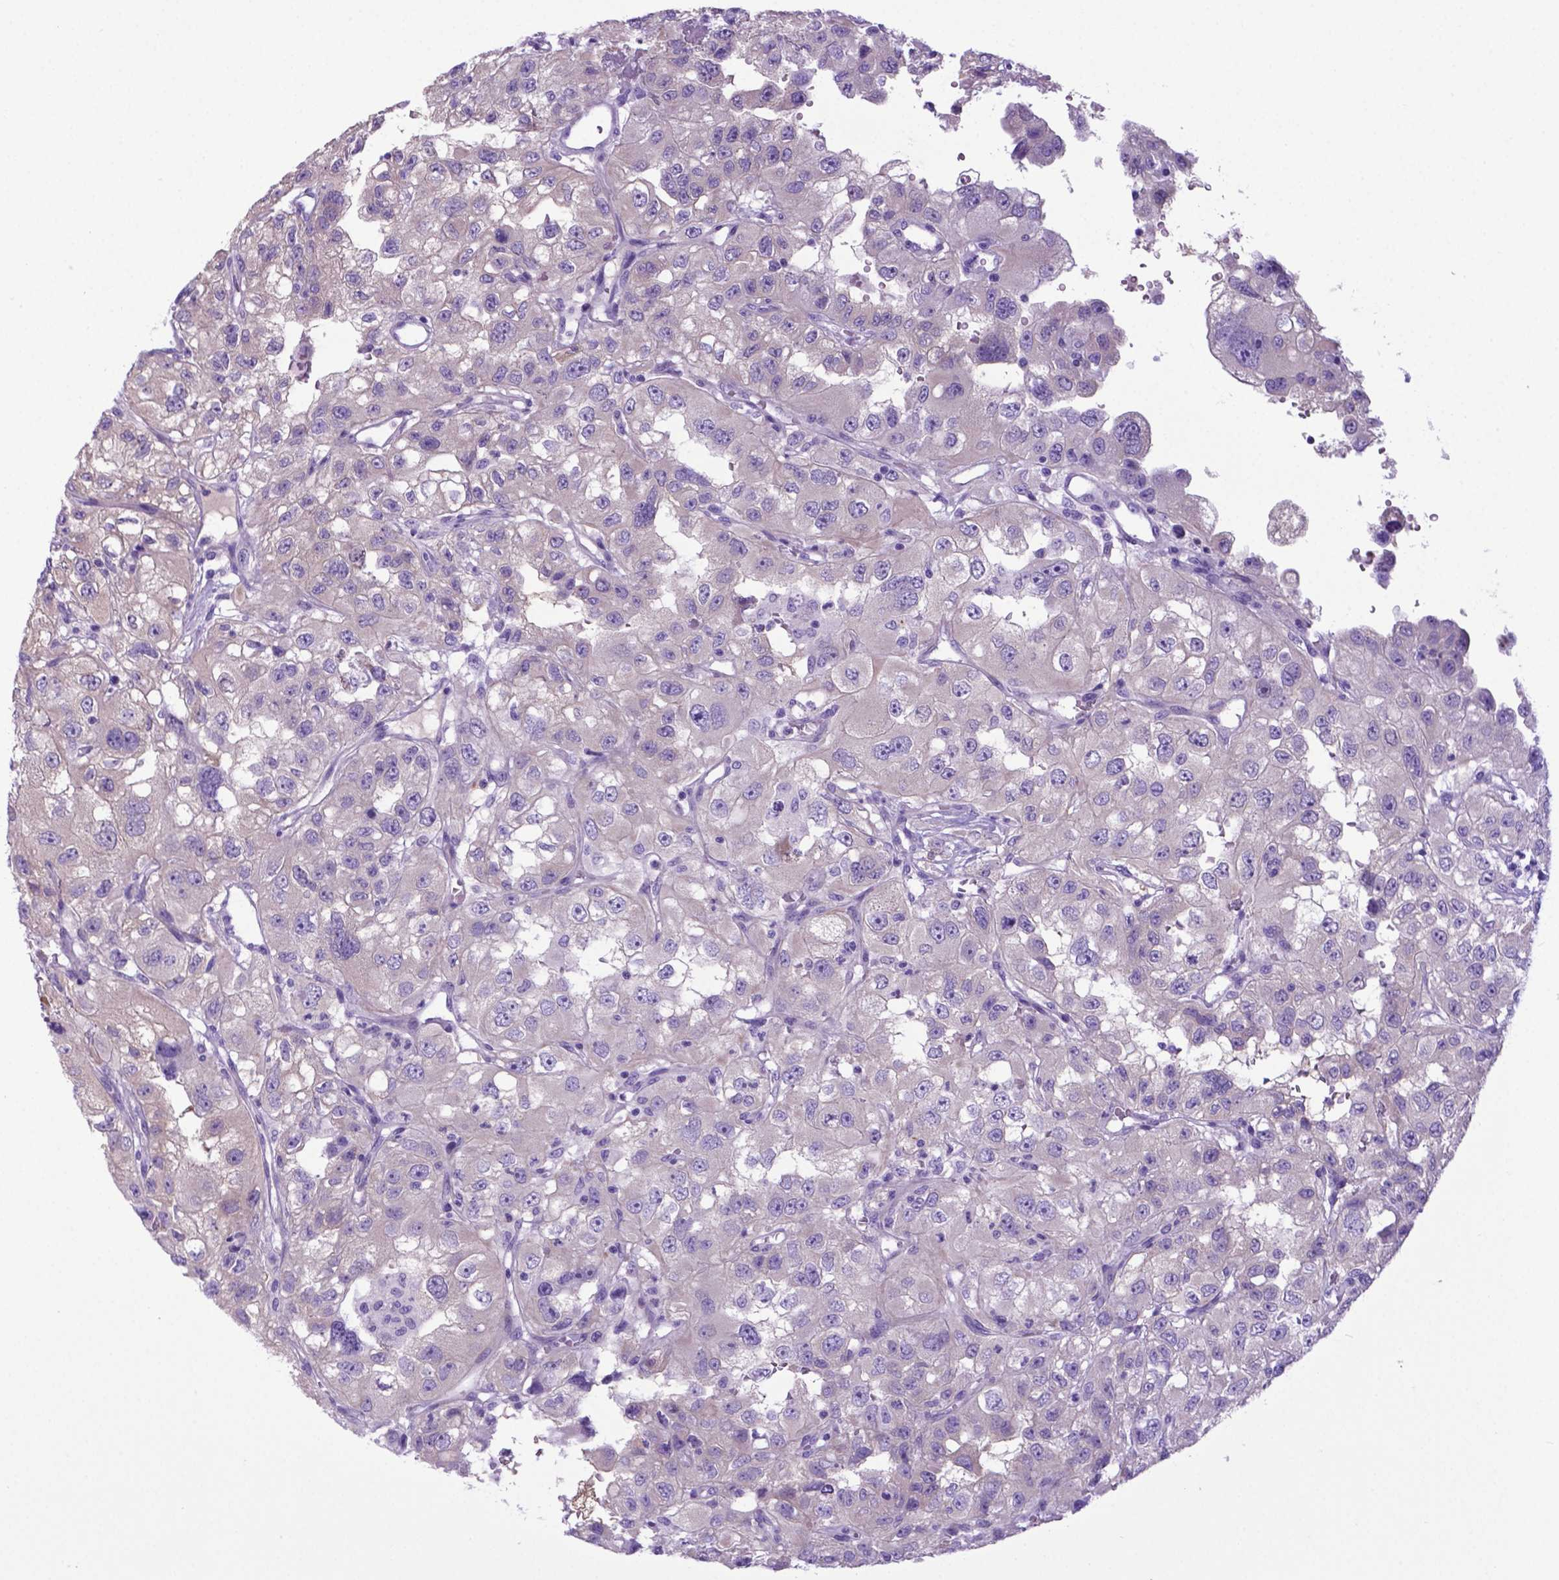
{"staining": {"intensity": "negative", "quantity": "none", "location": "none"}, "tissue": "renal cancer", "cell_type": "Tumor cells", "image_type": "cancer", "snomed": [{"axis": "morphology", "description": "Adenocarcinoma, NOS"}, {"axis": "topography", "description": "Kidney"}], "caption": "The photomicrograph displays no significant staining in tumor cells of renal cancer. Nuclei are stained in blue.", "gene": "ADRA2B", "patient": {"sex": "male", "age": 64}}